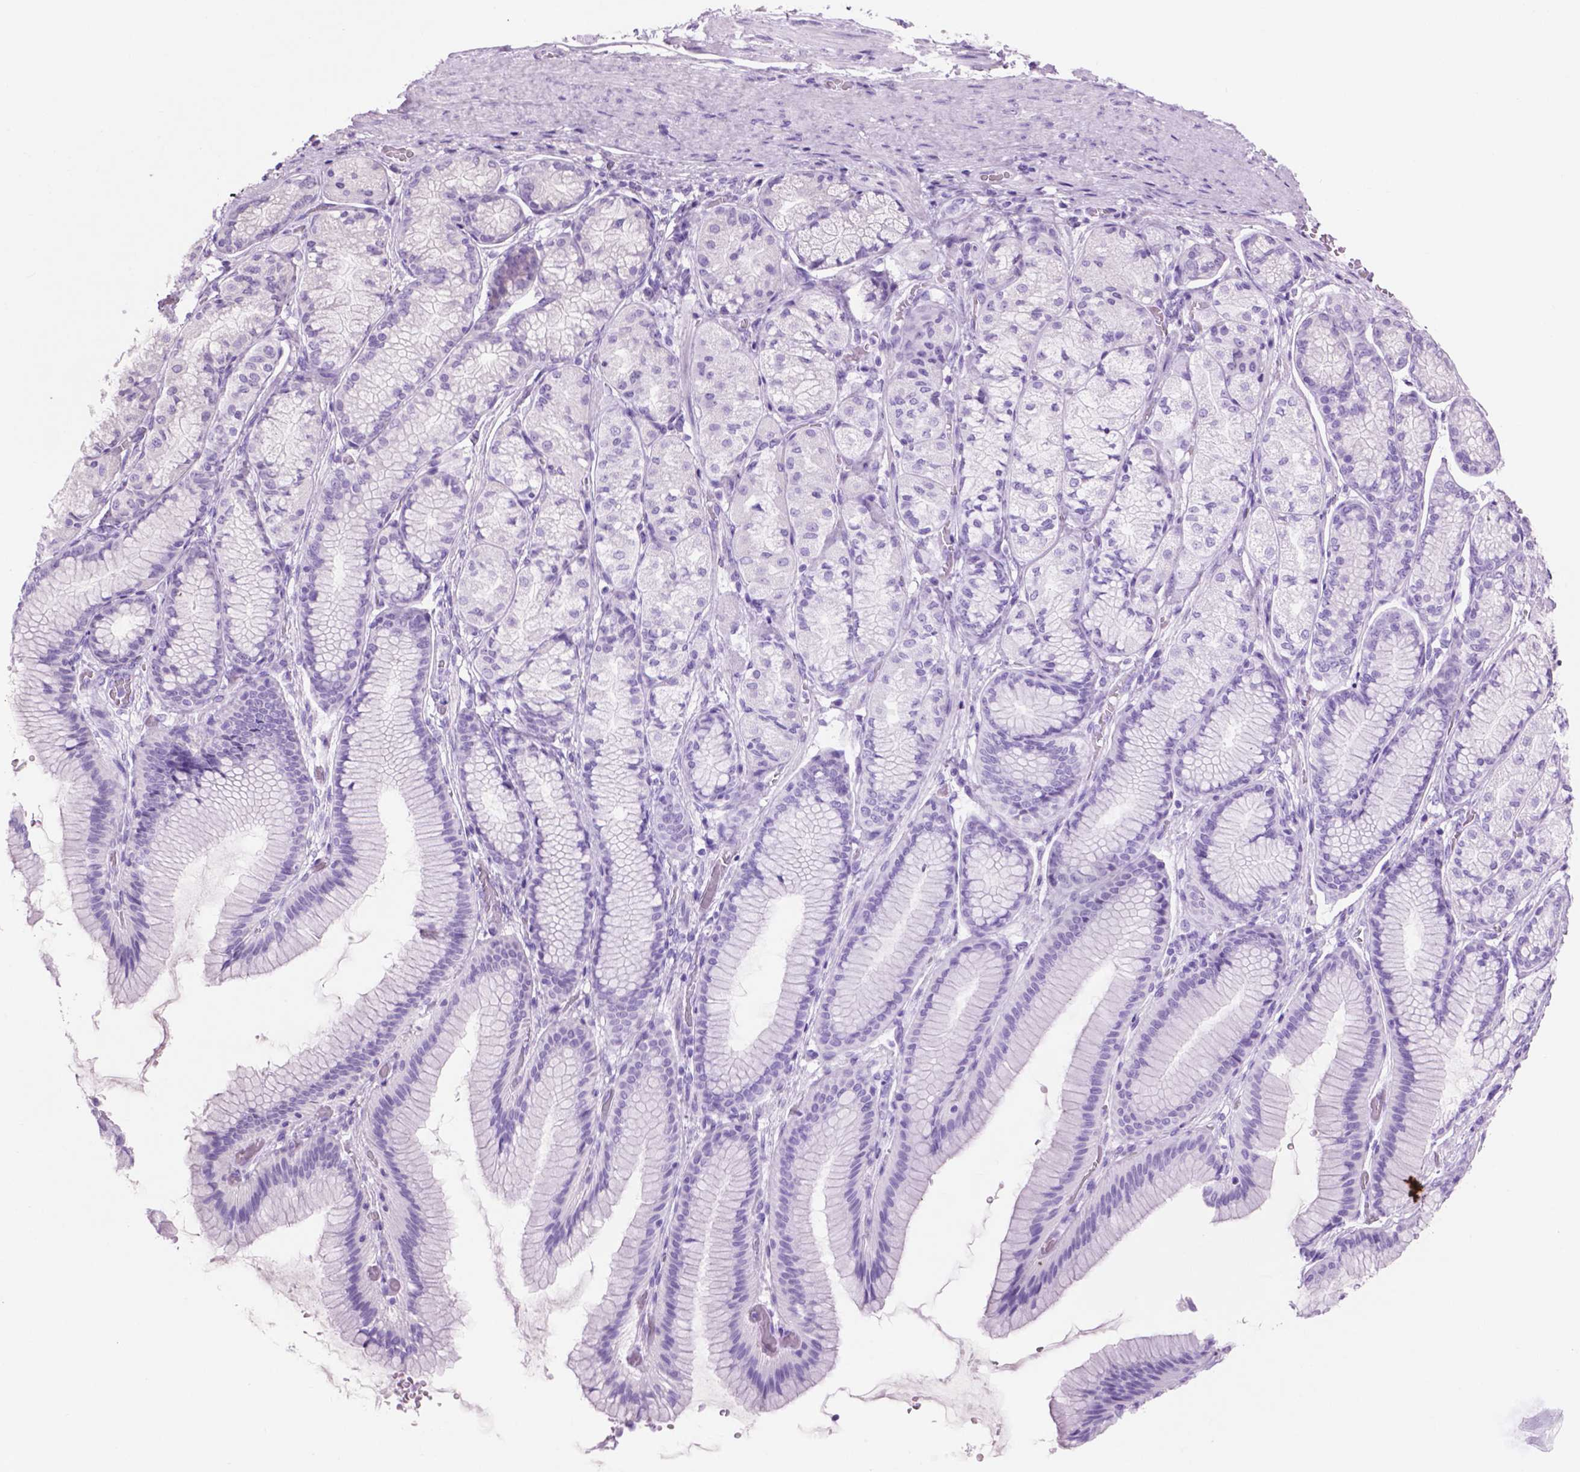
{"staining": {"intensity": "negative", "quantity": "none", "location": "none"}, "tissue": "stomach", "cell_type": "Glandular cells", "image_type": "normal", "snomed": [{"axis": "morphology", "description": "Normal tissue, NOS"}, {"axis": "morphology", "description": "Adenocarcinoma, NOS"}, {"axis": "morphology", "description": "Adenocarcinoma, High grade"}, {"axis": "topography", "description": "Stomach, upper"}, {"axis": "topography", "description": "Stomach"}], "caption": "Protein analysis of normal stomach reveals no significant staining in glandular cells.", "gene": "CRYBA4", "patient": {"sex": "female", "age": 65}}